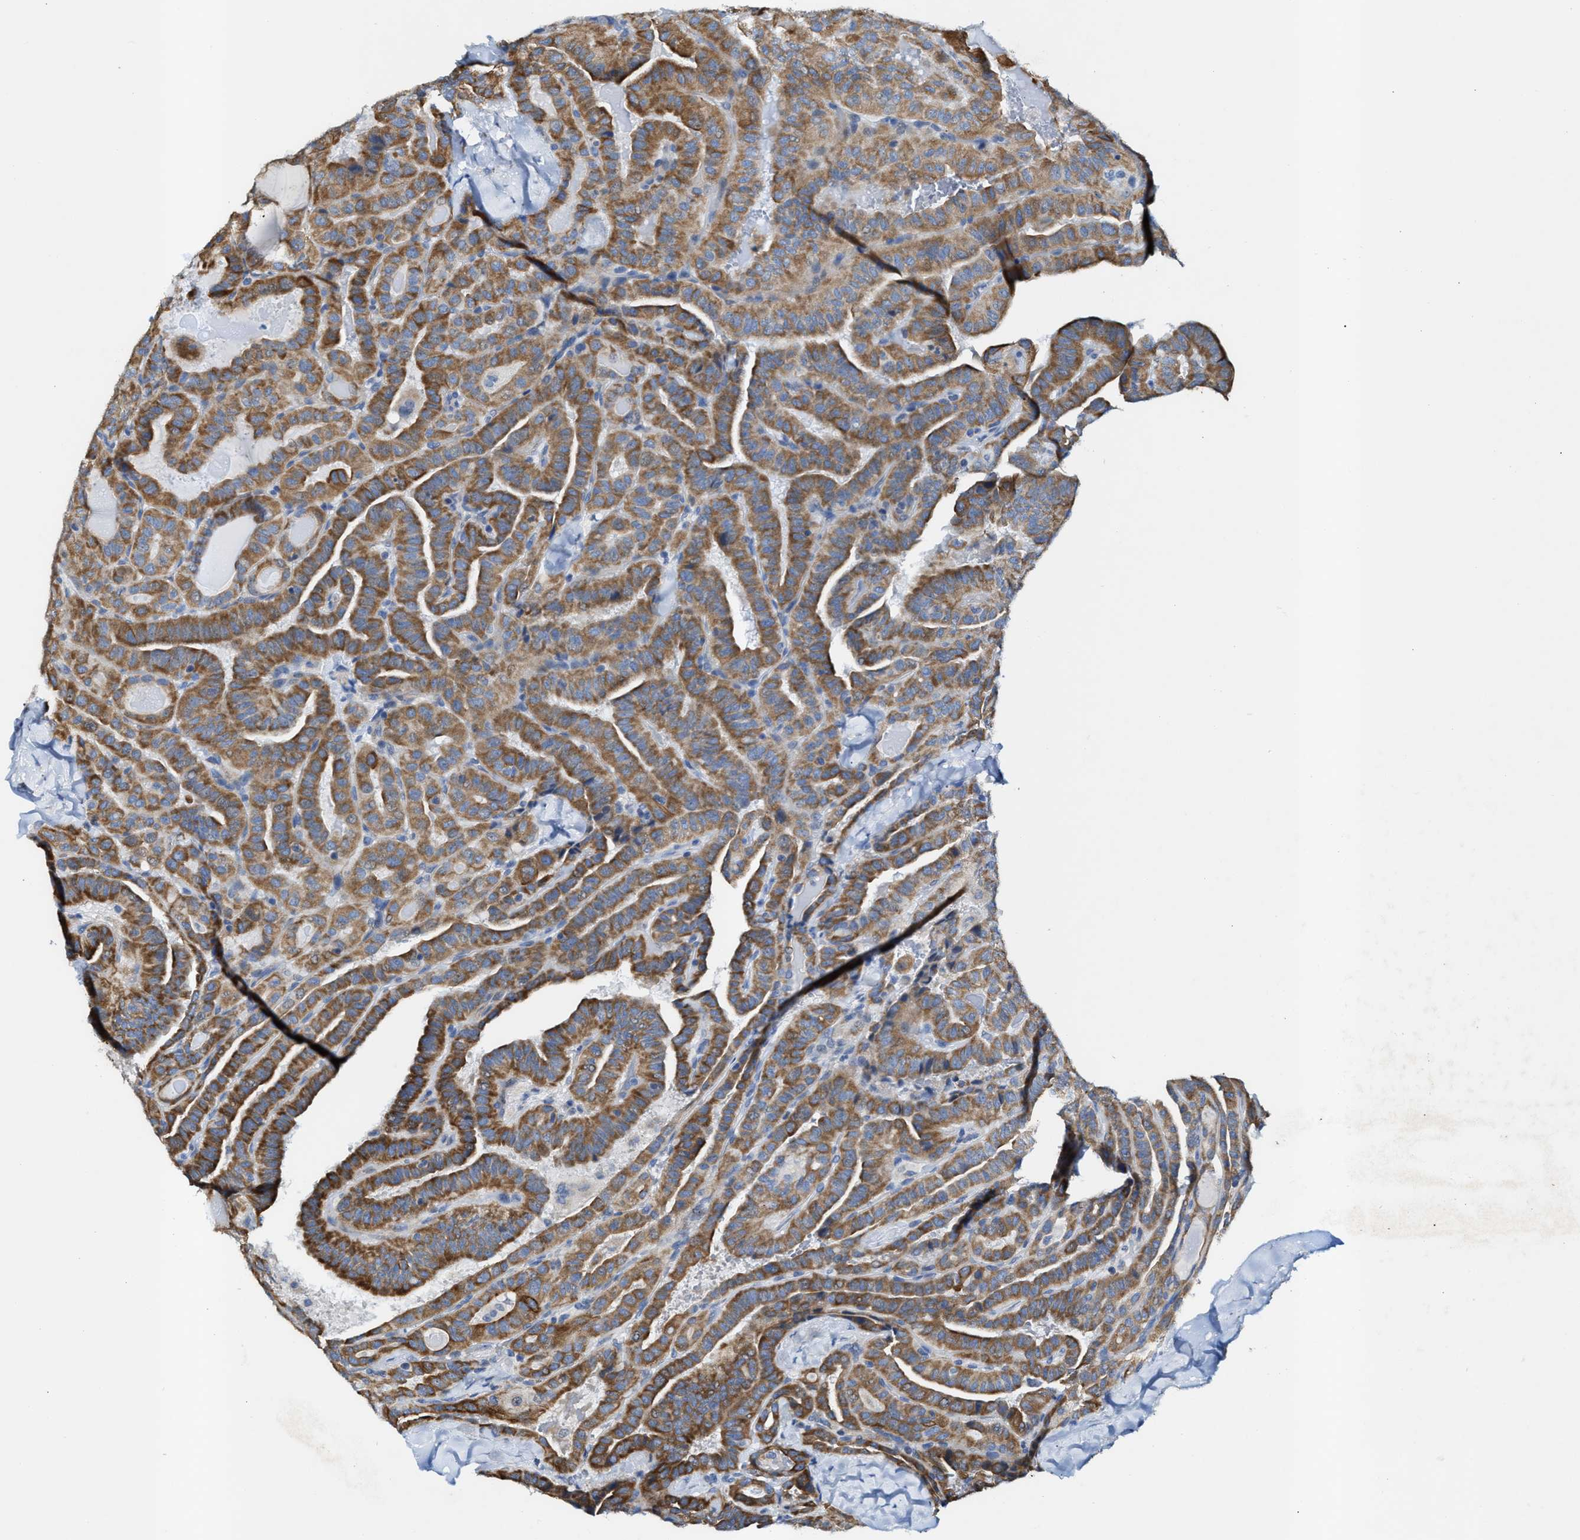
{"staining": {"intensity": "moderate", "quantity": ">75%", "location": "cytoplasmic/membranous"}, "tissue": "thyroid cancer", "cell_type": "Tumor cells", "image_type": "cancer", "snomed": [{"axis": "morphology", "description": "Papillary adenocarcinoma, NOS"}, {"axis": "topography", "description": "Thyroid gland"}], "caption": "A high-resolution photomicrograph shows immunohistochemistry staining of papillary adenocarcinoma (thyroid), which reveals moderate cytoplasmic/membranous staining in about >75% of tumor cells.", "gene": "JAG1", "patient": {"sex": "male", "age": 77}}